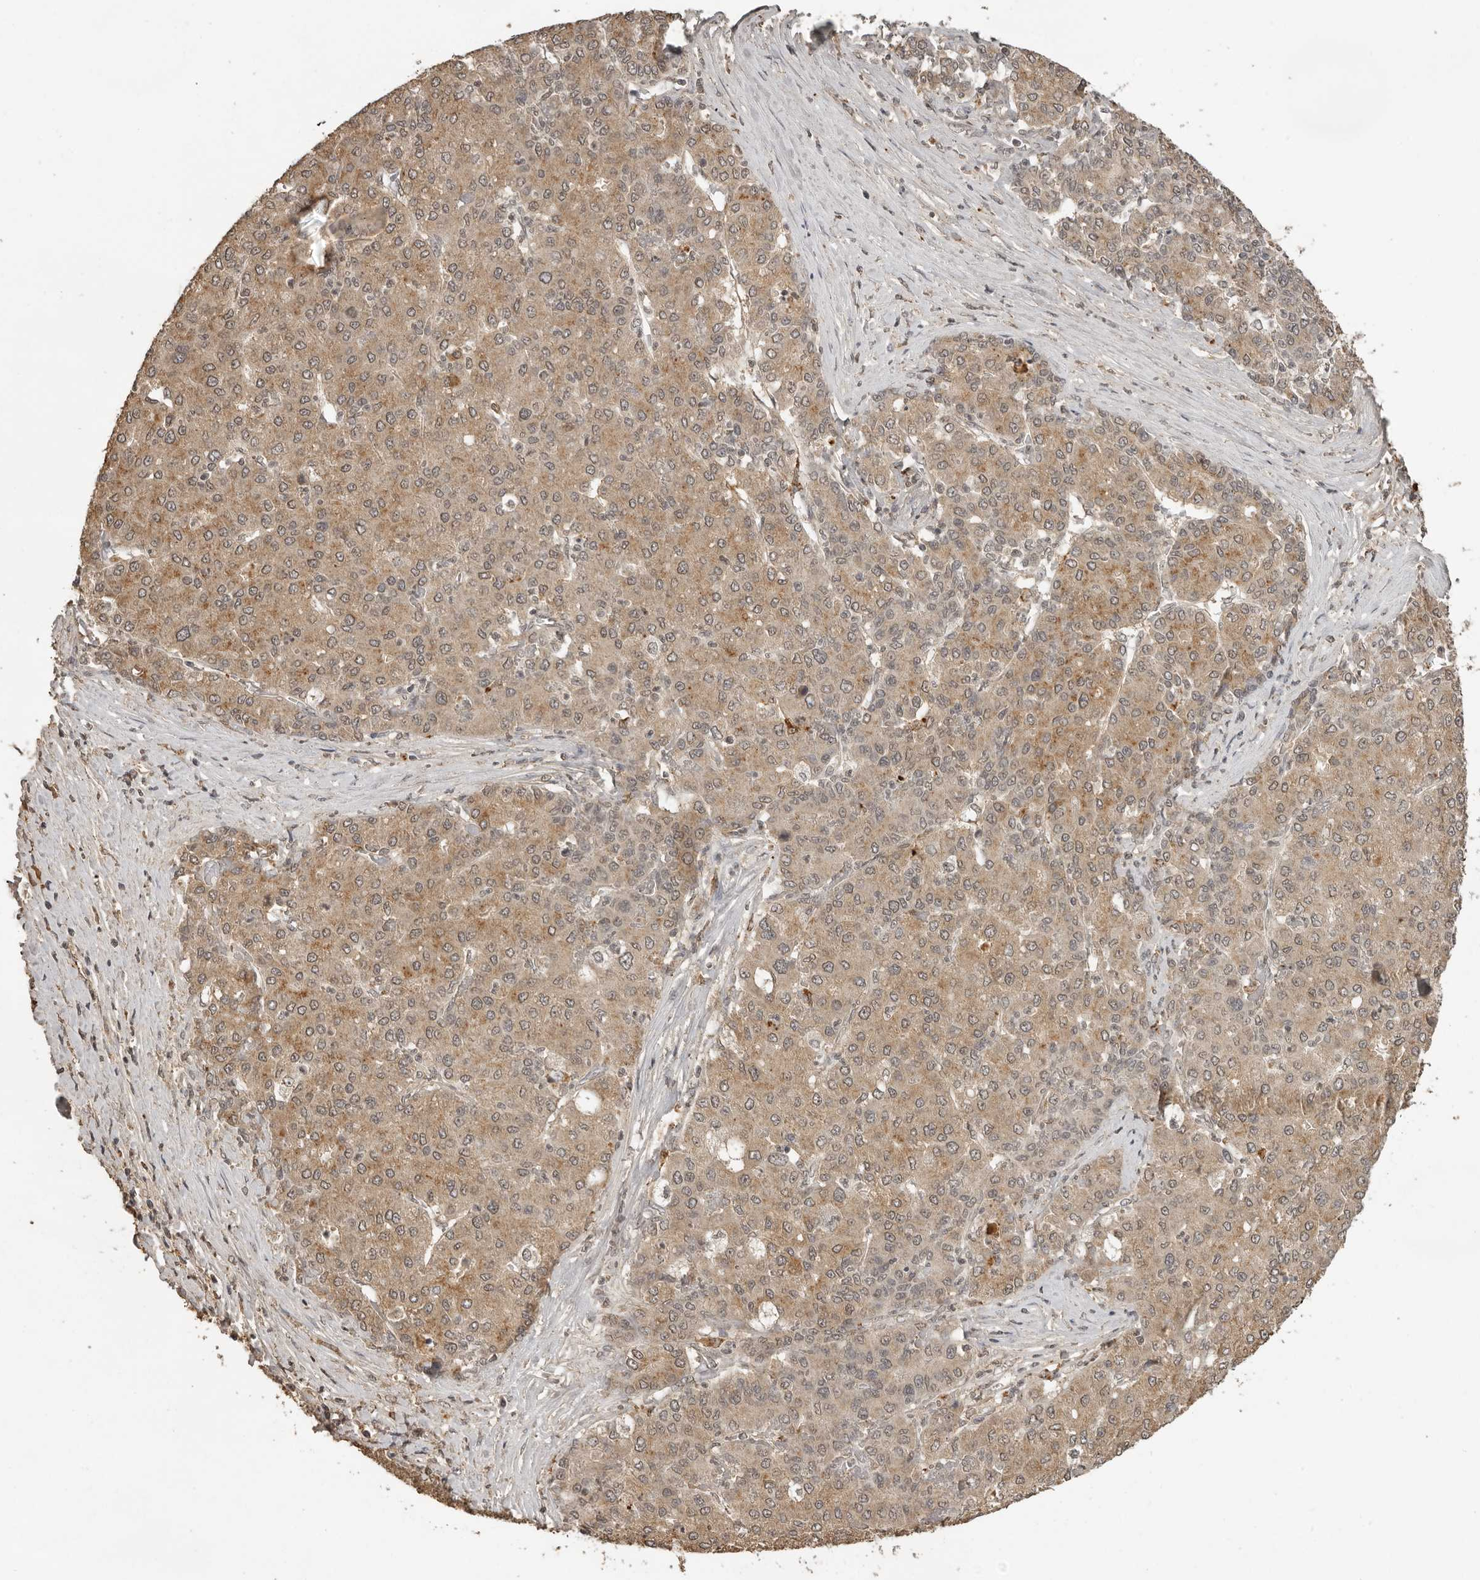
{"staining": {"intensity": "moderate", "quantity": ">75%", "location": "cytoplasmic/membranous"}, "tissue": "liver cancer", "cell_type": "Tumor cells", "image_type": "cancer", "snomed": [{"axis": "morphology", "description": "Carcinoma, Hepatocellular, NOS"}, {"axis": "topography", "description": "Liver"}], "caption": "A brown stain shows moderate cytoplasmic/membranous expression of a protein in human liver hepatocellular carcinoma tumor cells. The staining was performed using DAB (3,3'-diaminobenzidine) to visualize the protein expression in brown, while the nuclei were stained in blue with hematoxylin (Magnification: 20x).", "gene": "CTF1", "patient": {"sex": "male", "age": 65}}